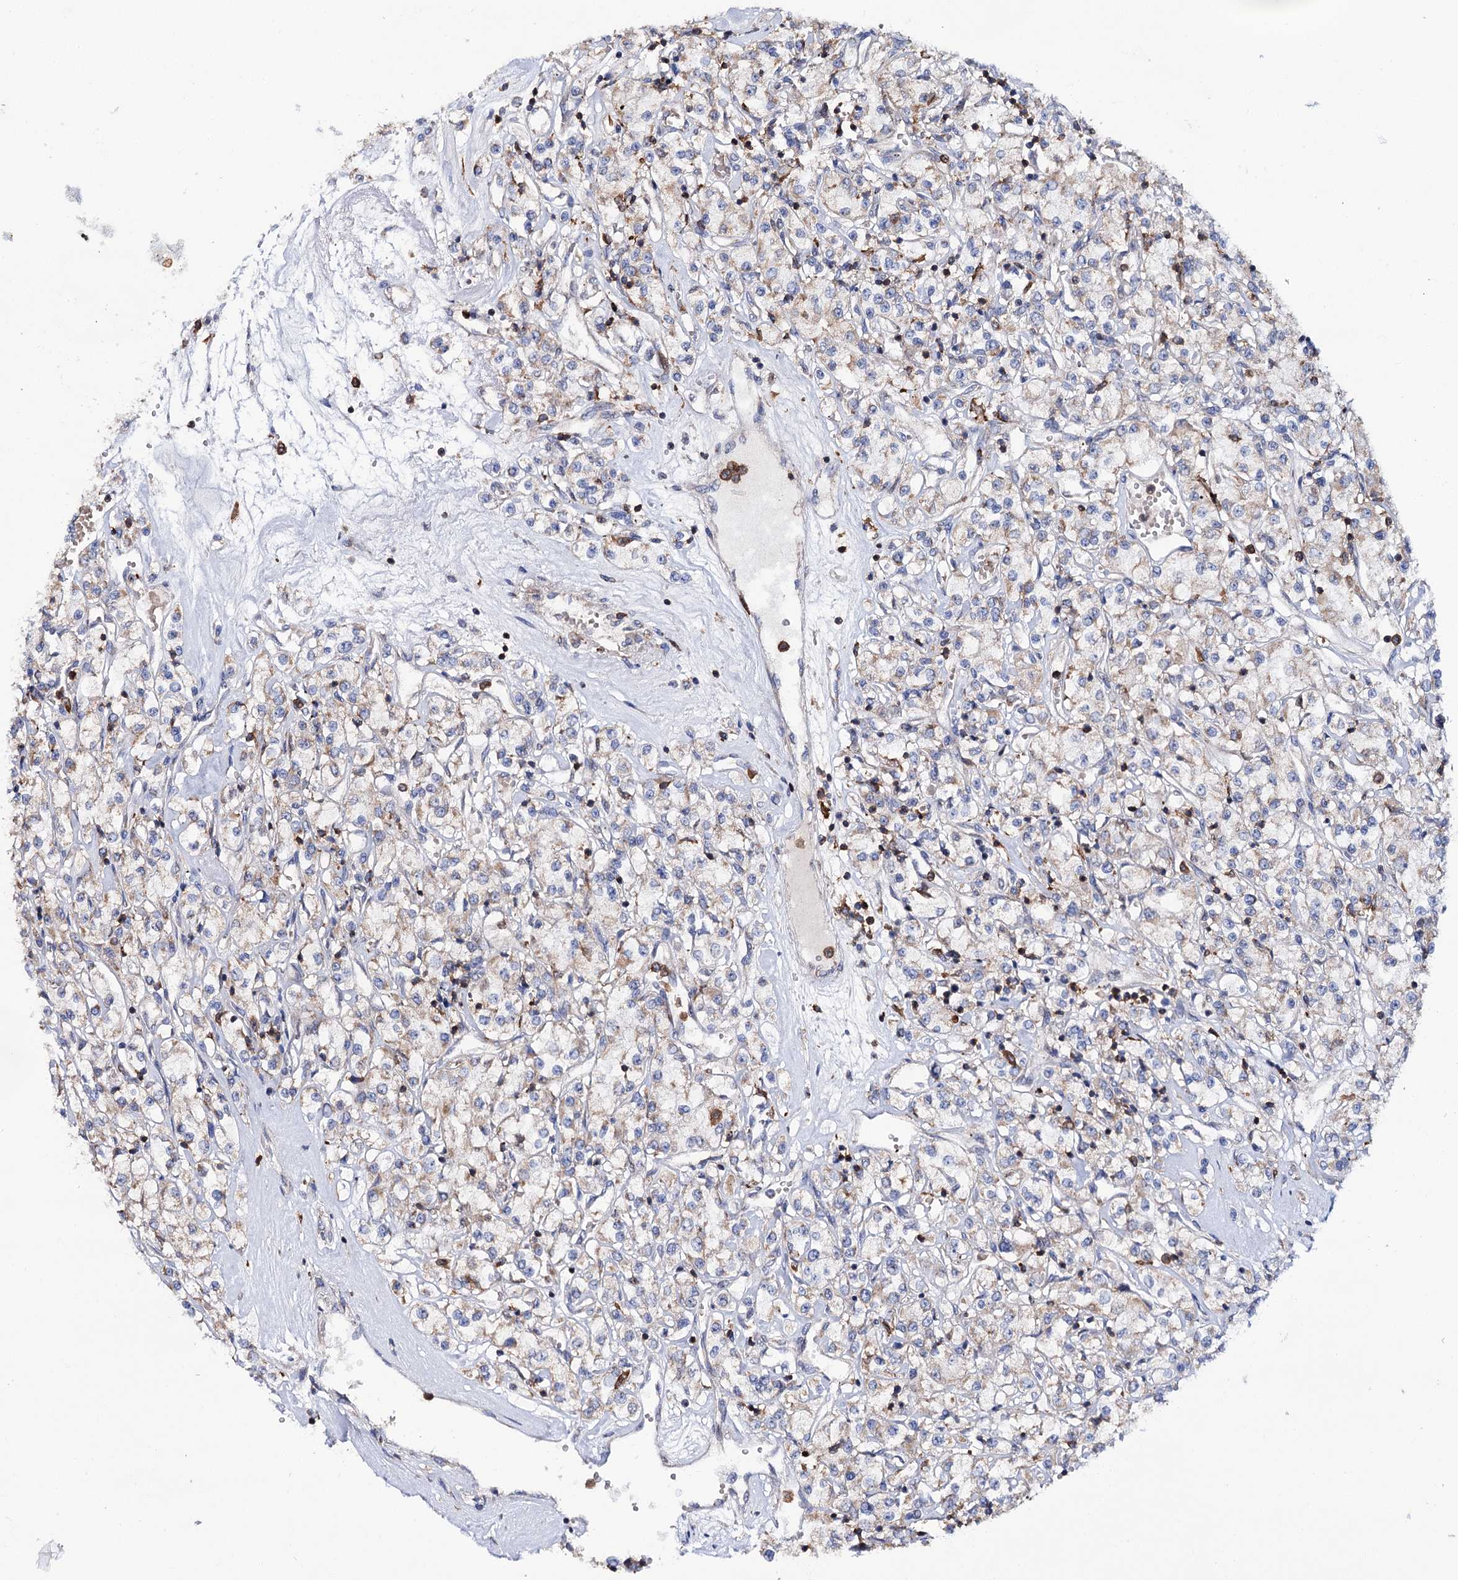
{"staining": {"intensity": "moderate", "quantity": "<25%", "location": "cytoplasmic/membranous"}, "tissue": "renal cancer", "cell_type": "Tumor cells", "image_type": "cancer", "snomed": [{"axis": "morphology", "description": "Adenocarcinoma, NOS"}, {"axis": "topography", "description": "Kidney"}], "caption": "High-magnification brightfield microscopy of renal cancer (adenocarcinoma) stained with DAB (brown) and counterstained with hematoxylin (blue). tumor cells exhibit moderate cytoplasmic/membranous expression is identified in about<25% of cells.", "gene": "UBASH3B", "patient": {"sex": "female", "age": 59}}